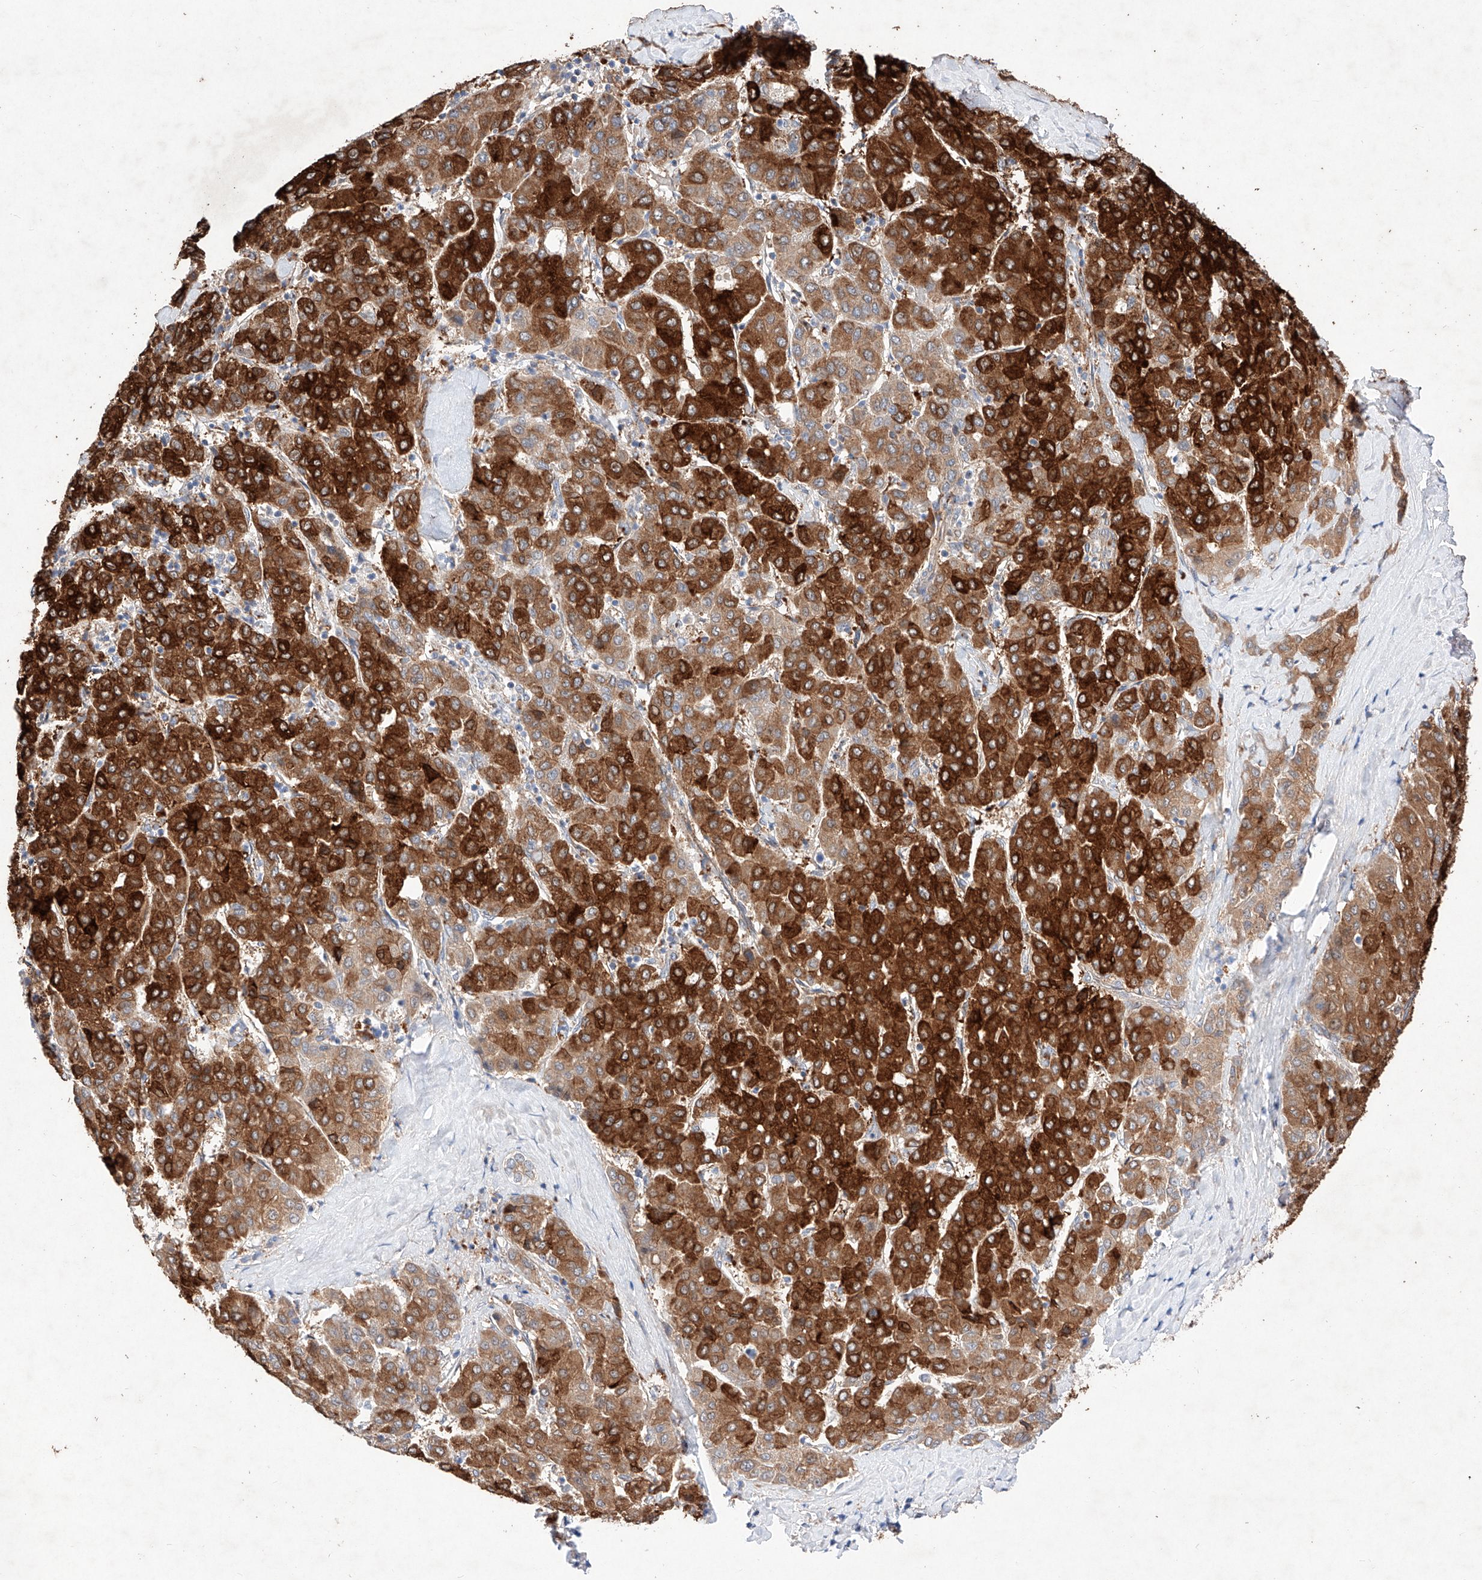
{"staining": {"intensity": "strong", "quantity": ">75%", "location": "cytoplasmic/membranous"}, "tissue": "liver cancer", "cell_type": "Tumor cells", "image_type": "cancer", "snomed": [{"axis": "morphology", "description": "Carcinoma, Hepatocellular, NOS"}, {"axis": "topography", "description": "Liver"}], "caption": "IHC histopathology image of human liver cancer stained for a protein (brown), which shows high levels of strong cytoplasmic/membranous positivity in about >75% of tumor cells.", "gene": "C6orf62", "patient": {"sex": "male", "age": 65}}